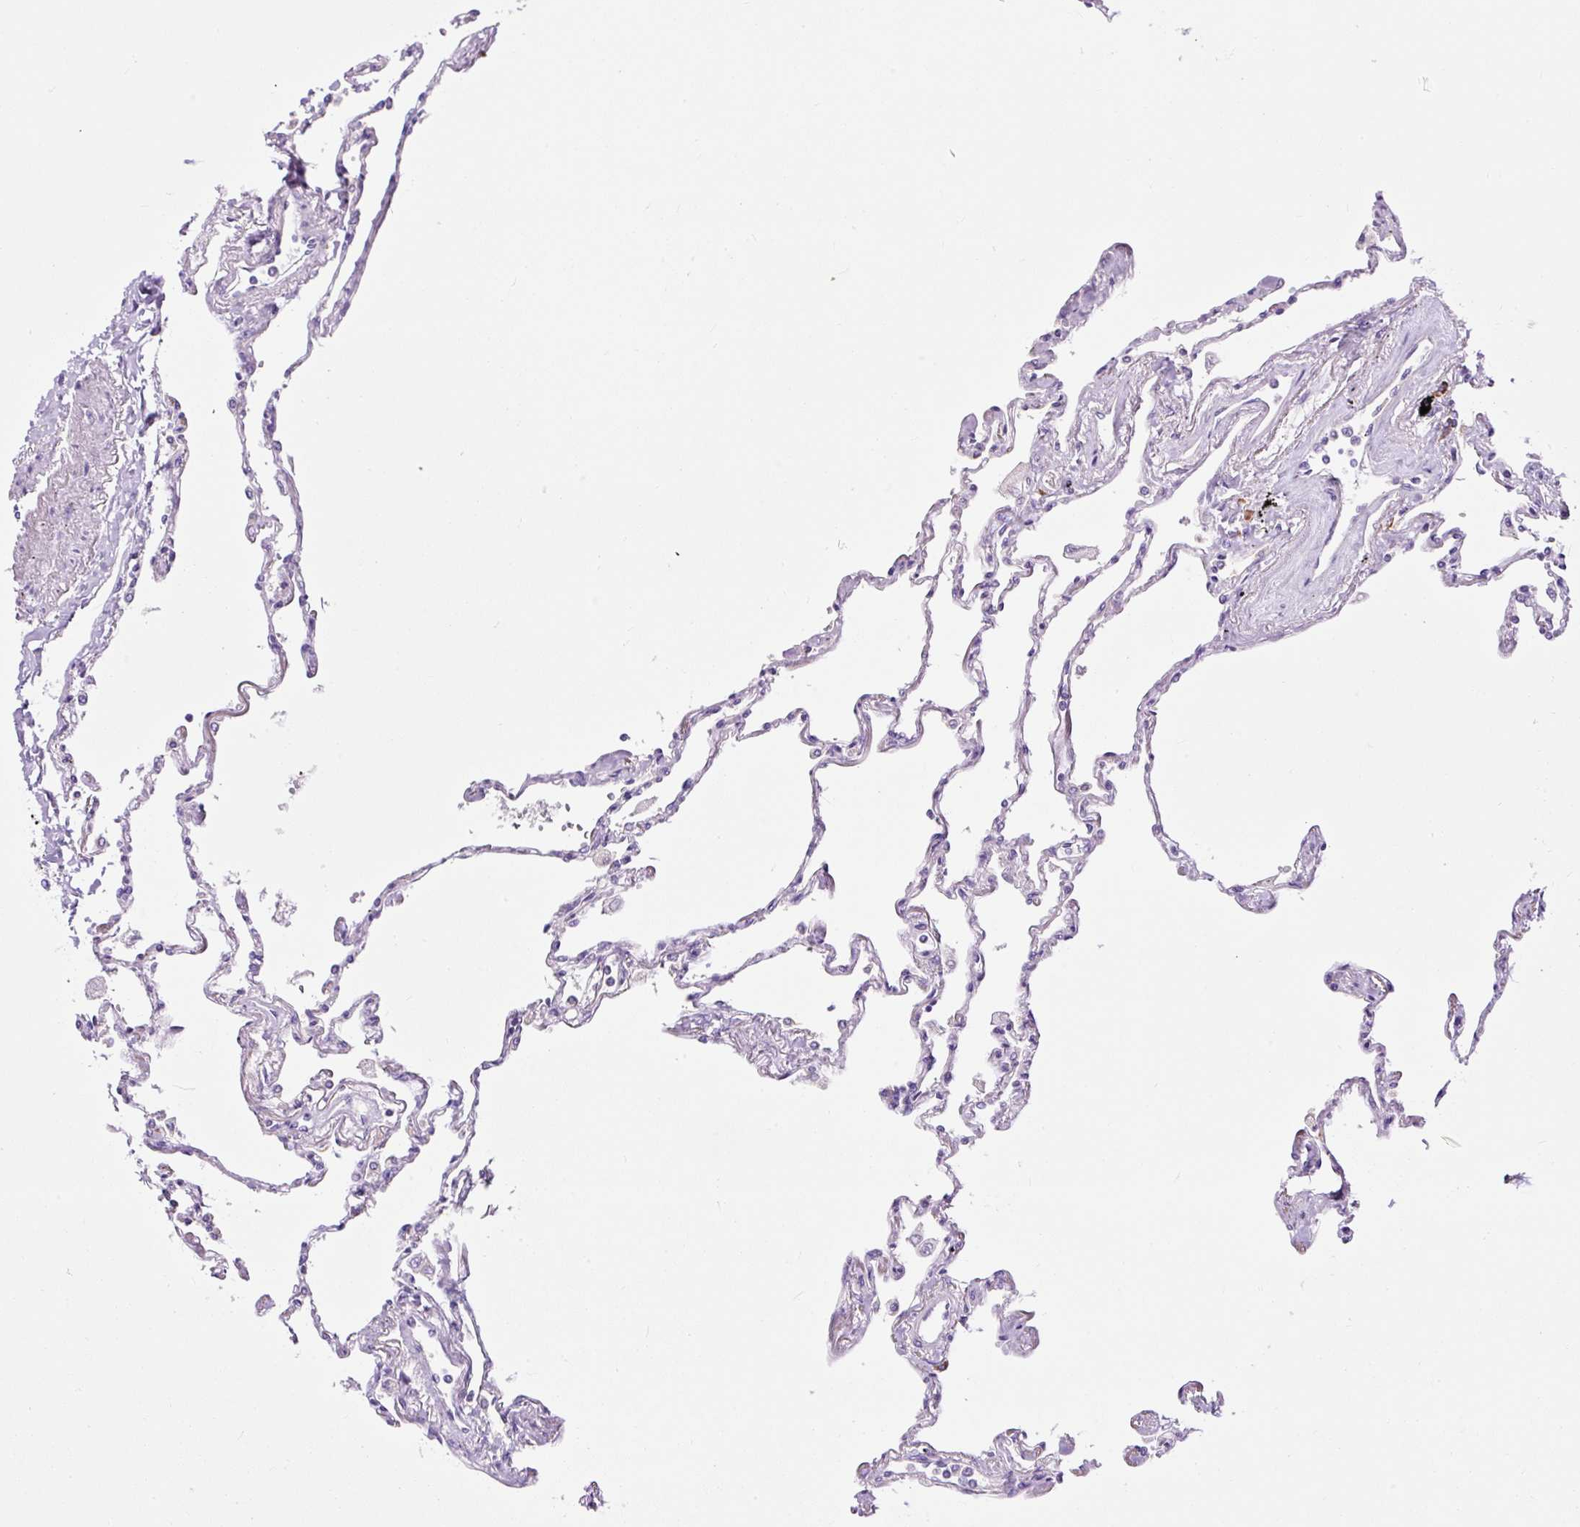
{"staining": {"intensity": "moderate", "quantity": "<25%", "location": "cytoplasmic/membranous"}, "tissue": "lung", "cell_type": "Alveolar cells", "image_type": "normal", "snomed": [{"axis": "morphology", "description": "Normal tissue, NOS"}, {"axis": "topography", "description": "Lung"}], "caption": "This photomicrograph reveals normal lung stained with immunohistochemistry to label a protein in brown. The cytoplasmic/membranous of alveolar cells show moderate positivity for the protein. Nuclei are counter-stained blue.", "gene": "FMC1", "patient": {"sex": "female", "age": 67}}